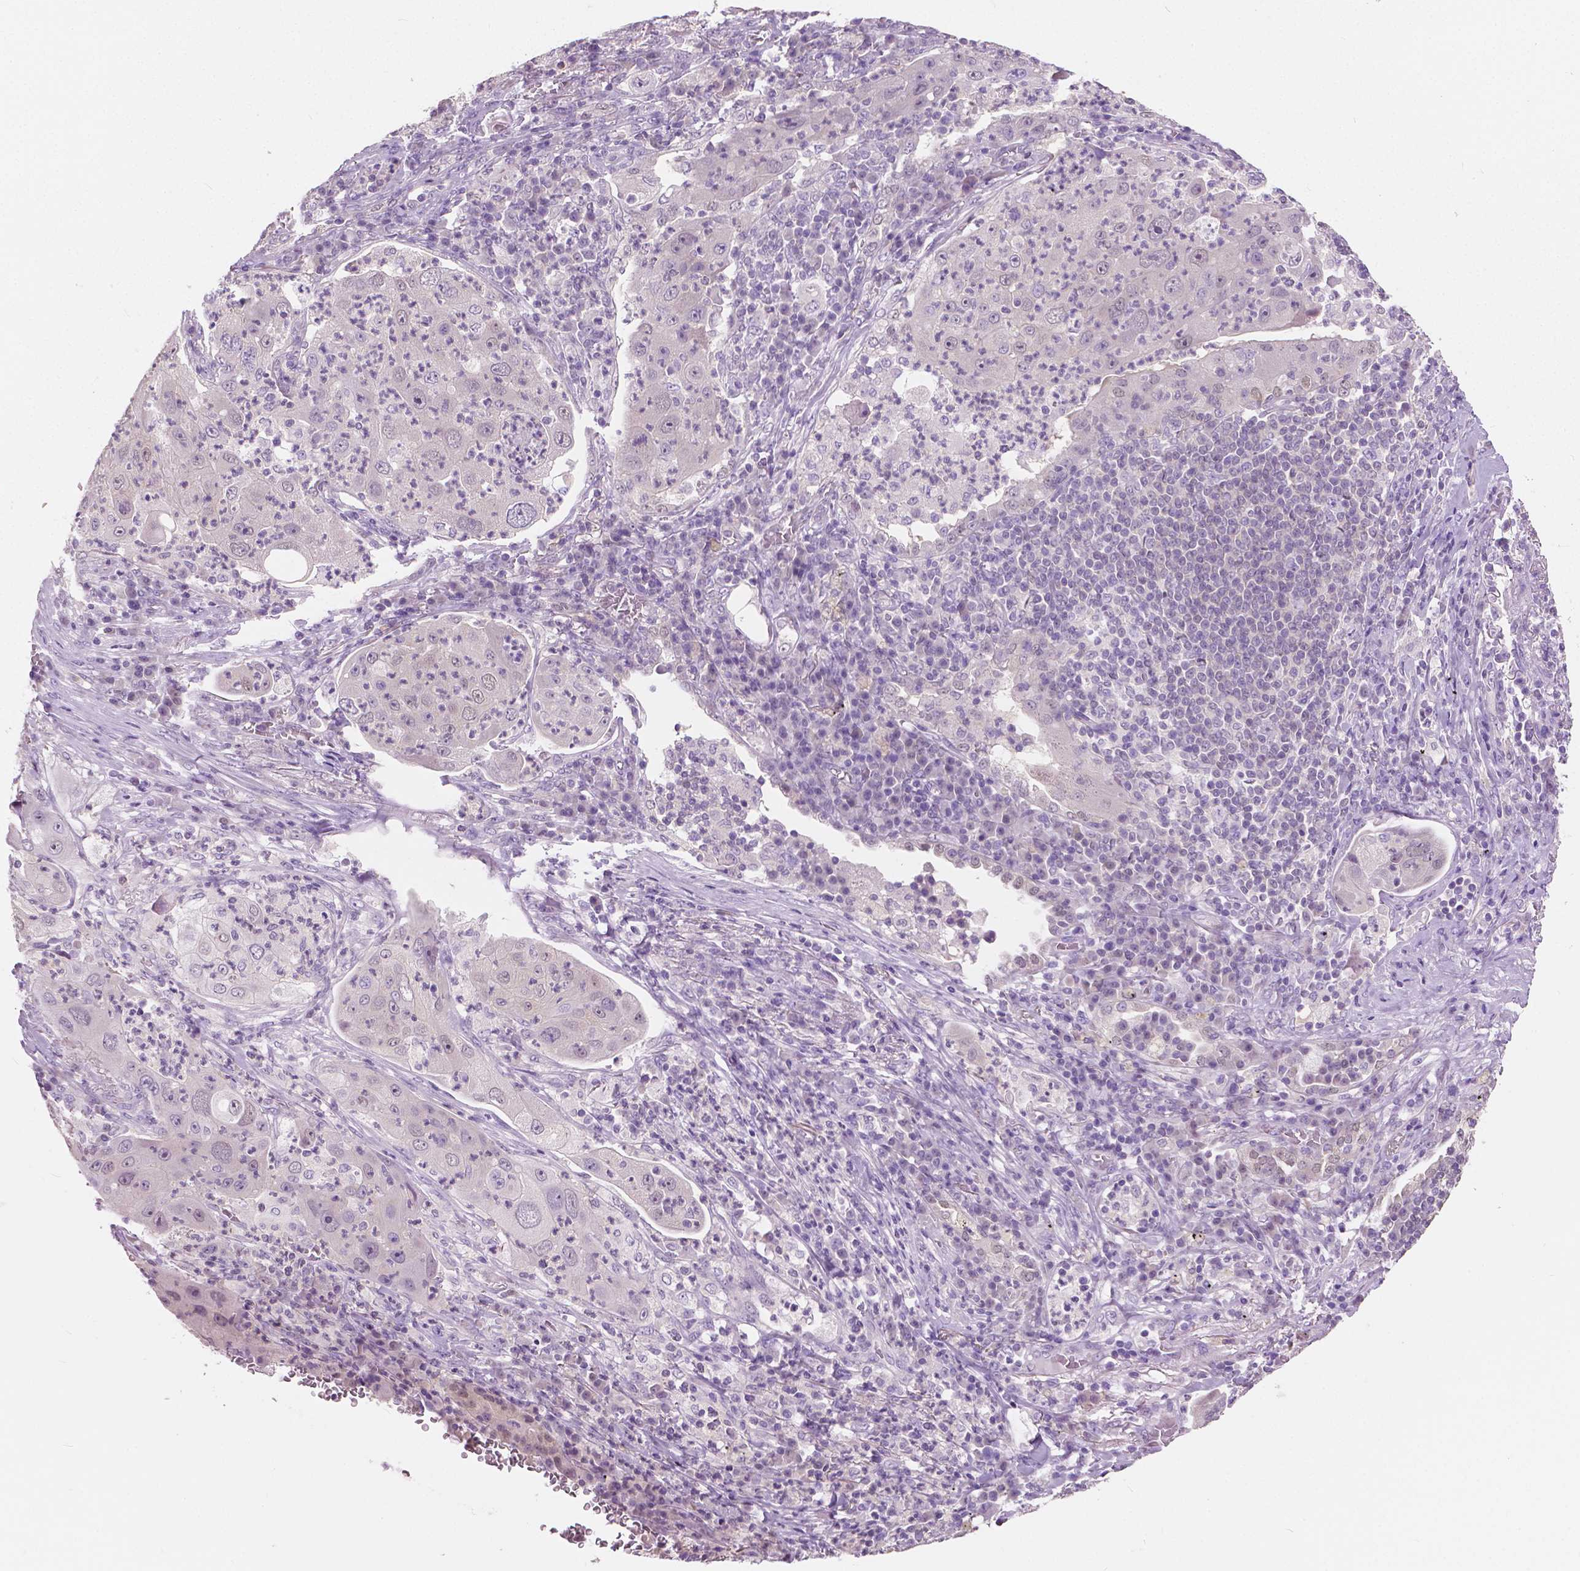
{"staining": {"intensity": "negative", "quantity": "none", "location": "none"}, "tissue": "lung cancer", "cell_type": "Tumor cells", "image_type": "cancer", "snomed": [{"axis": "morphology", "description": "Squamous cell carcinoma, NOS"}, {"axis": "topography", "description": "Lung"}], "caption": "The micrograph reveals no significant positivity in tumor cells of lung cancer (squamous cell carcinoma). (Immunohistochemistry, brightfield microscopy, high magnification).", "gene": "TKFC", "patient": {"sex": "female", "age": 59}}